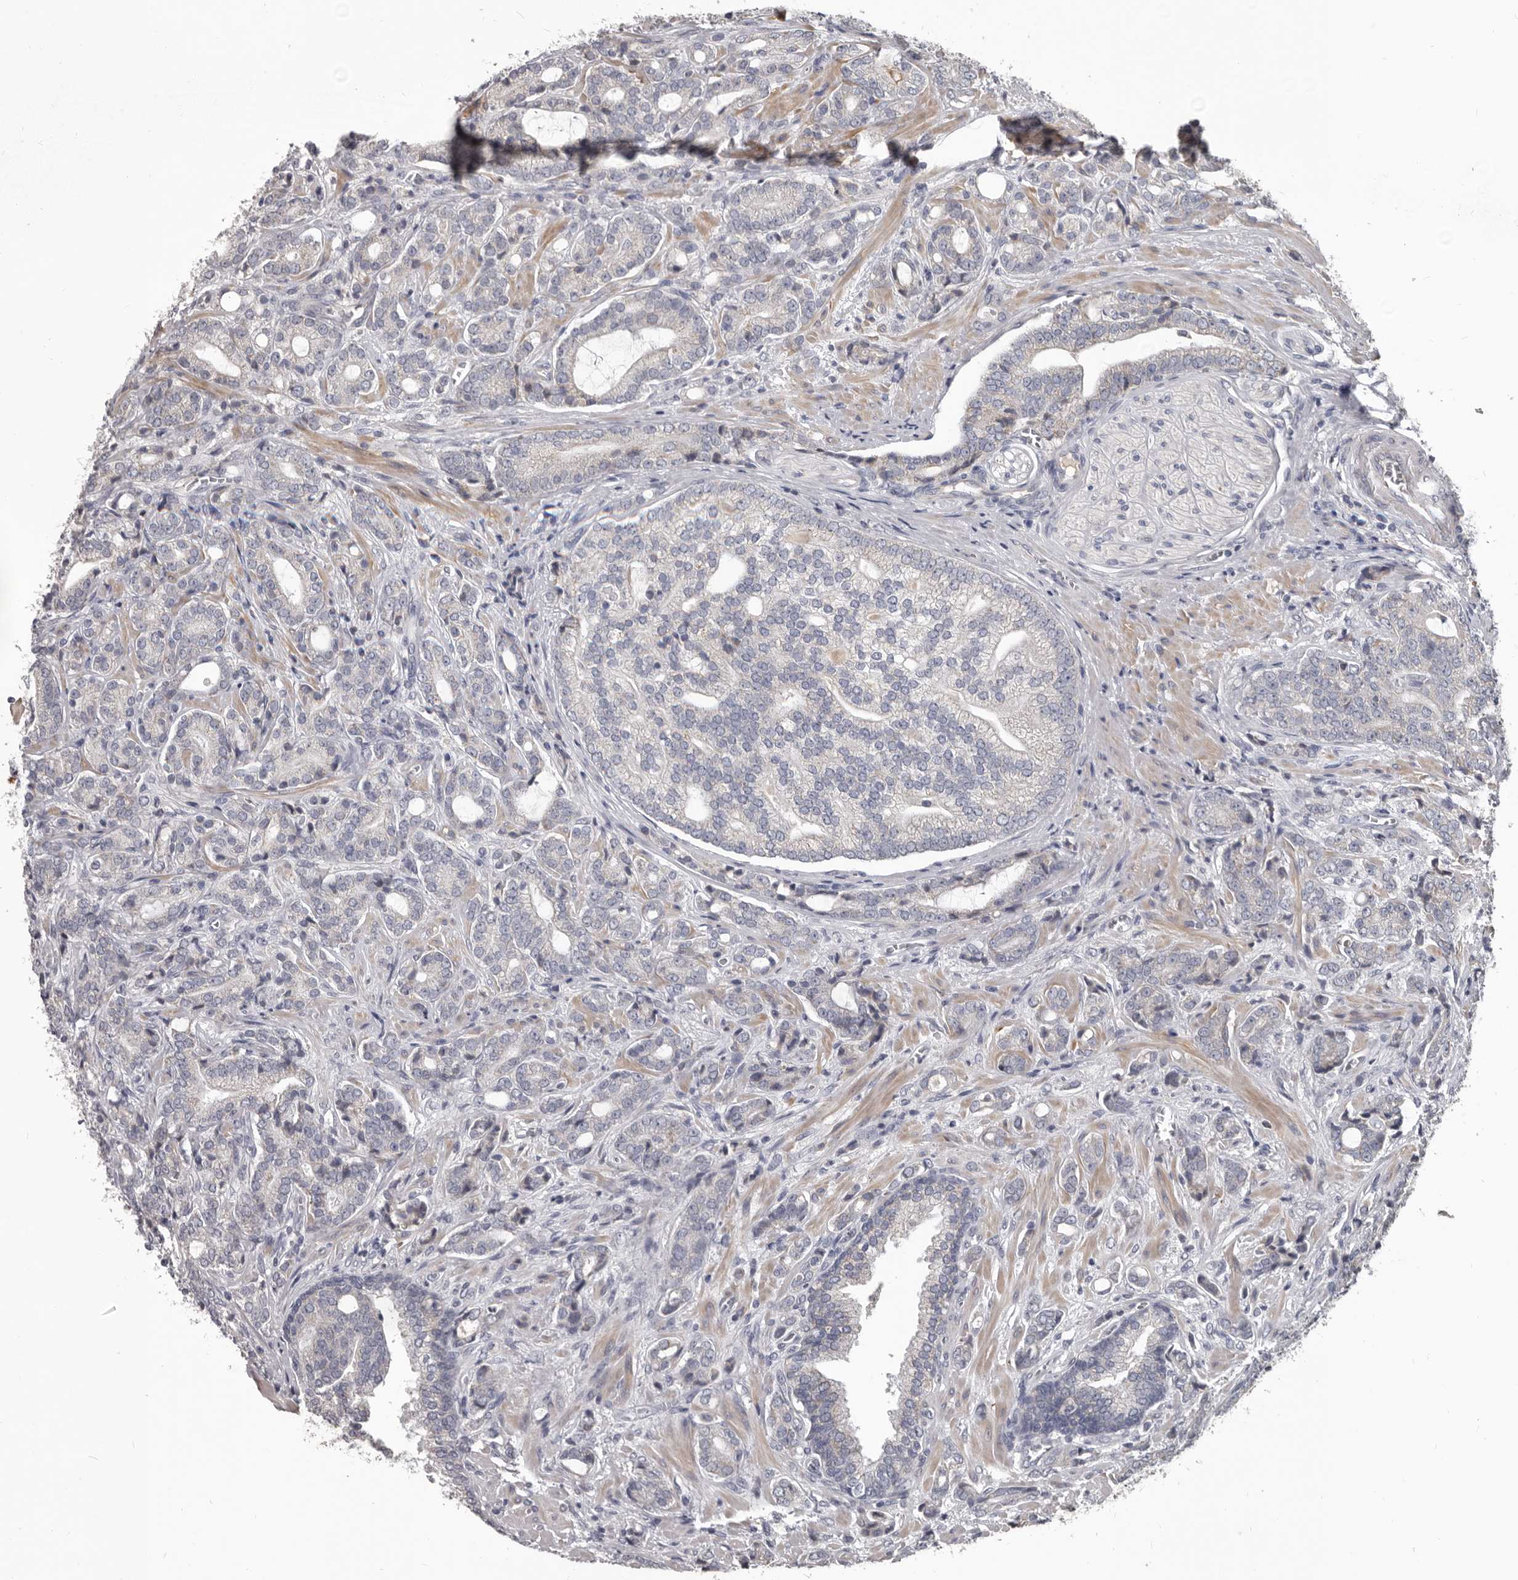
{"staining": {"intensity": "negative", "quantity": "none", "location": "none"}, "tissue": "prostate cancer", "cell_type": "Tumor cells", "image_type": "cancer", "snomed": [{"axis": "morphology", "description": "Adenocarcinoma, High grade"}, {"axis": "topography", "description": "Prostate"}], "caption": "High magnification brightfield microscopy of high-grade adenocarcinoma (prostate) stained with DAB (3,3'-diaminobenzidine) (brown) and counterstained with hematoxylin (blue): tumor cells show no significant expression.", "gene": "ALDH5A1", "patient": {"sex": "male", "age": 57}}